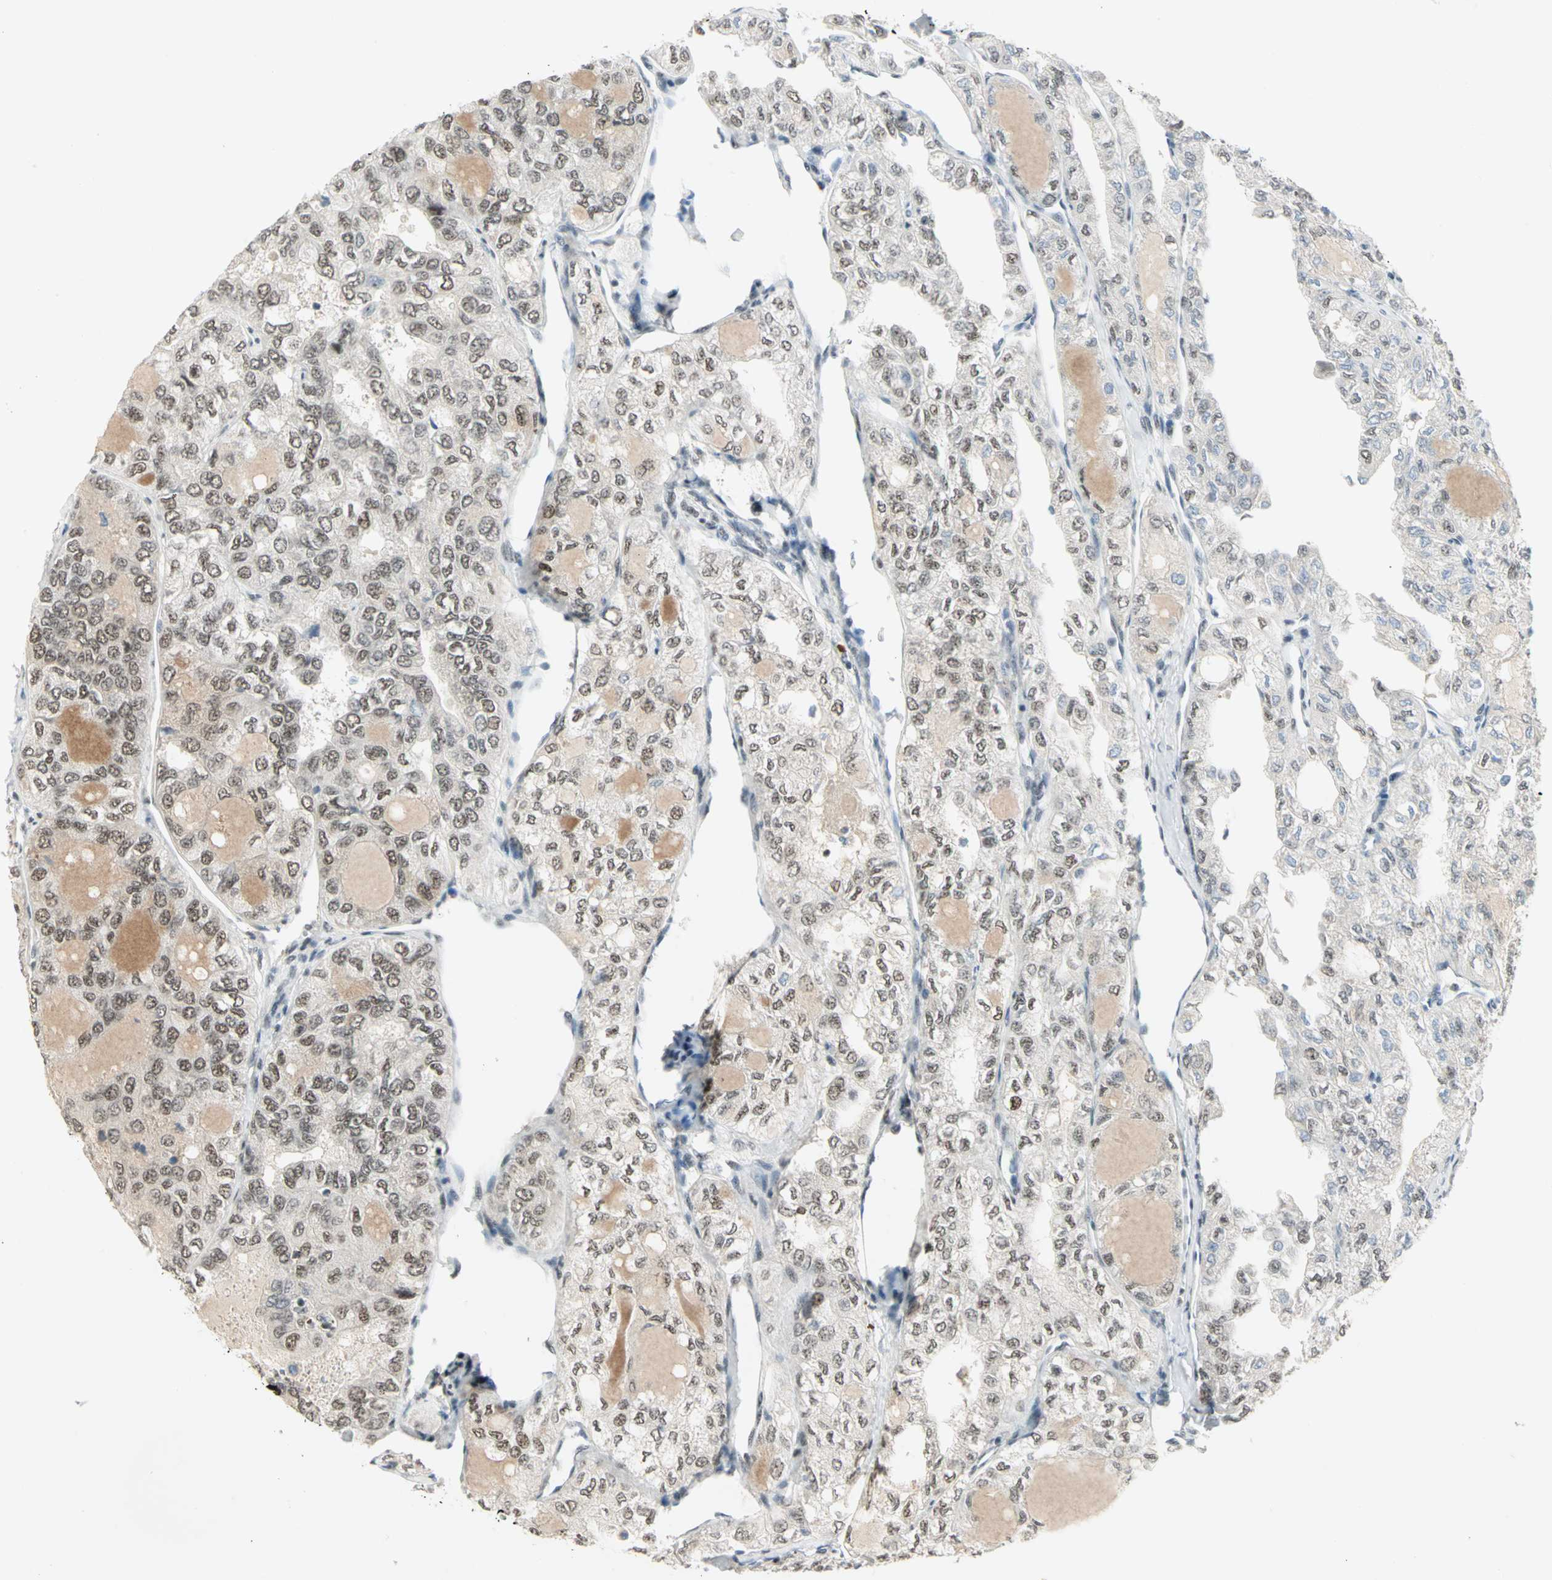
{"staining": {"intensity": "moderate", "quantity": ">75%", "location": "nuclear"}, "tissue": "thyroid cancer", "cell_type": "Tumor cells", "image_type": "cancer", "snomed": [{"axis": "morphology", "description": "Follicular adenoma carcinoma, NOS"}, {"axis": "topography", "description": "Thyroid gland"}], "caption": "Immunohistochemistry (IHC) of human thyroid cancer (follicular adenoma carcinoma) exhibits medium levels of moderate nuclear positivity in about >75% of tumor cells.", "gene": "CCNT1", "patient": {"sex": "male", "age": 75}}